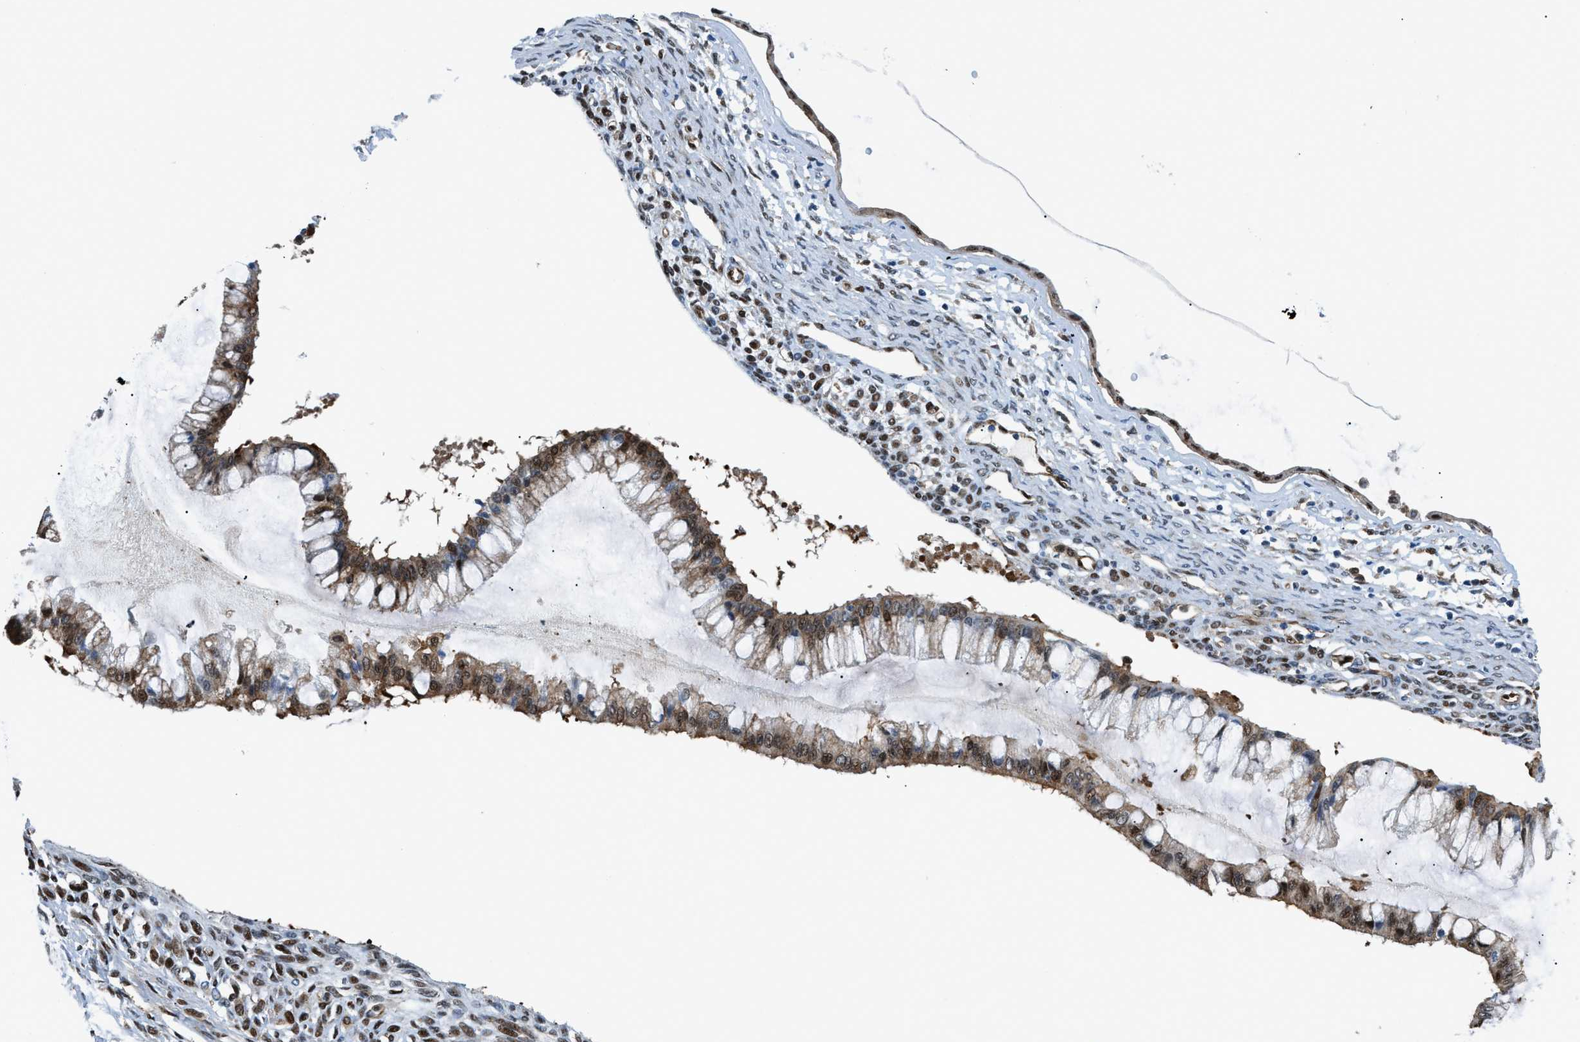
{"staining": {"intensity": "strong", "quantity": "25%-75%", "location": "cytoplasmic/membranous,nuclear"}, "tissue": "ovarian cancer", "cell_type": "Tumor cells", "image_type": "cancer", "snomed": [{"axis": "morphology", "description": "Cystadenocarcinoma, mucinous, NOS"}, {"axis": "topography", "description": "Ovary"}], "caption": "High-power microscopy captured an immunohistochemistry image of mucinous cystadenocarcinoma (ovarian), revealing strong cytoplasmic/membranous and nuclear positivity in approximately 25%-75% of tumor cells. (DAB IHC with brightfield microscopy, high magnification).", "gene": "YWHAE", "patient": {"sex": "female", "age": 73}}